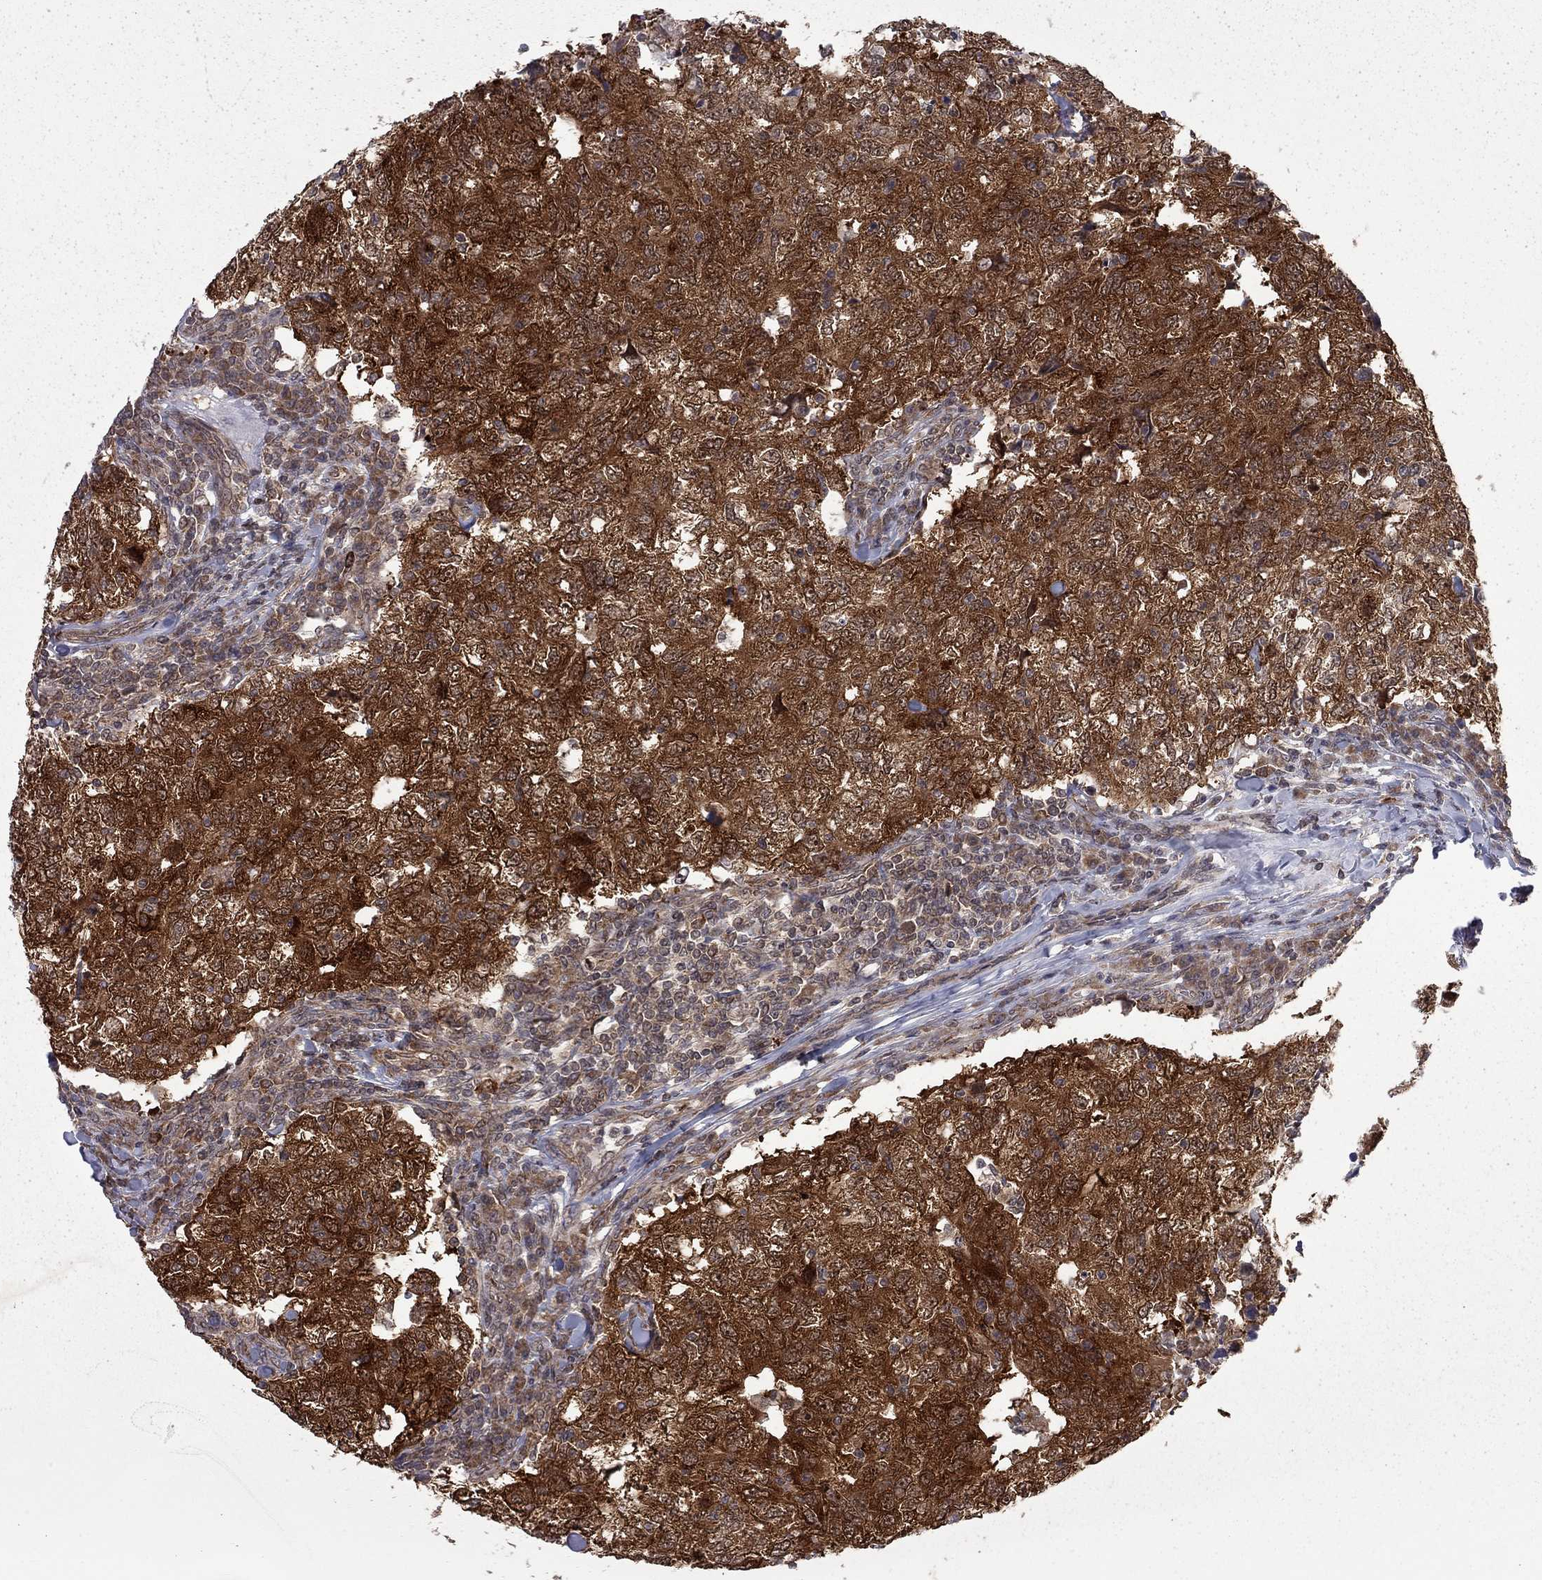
{"staining": {"intensity": "strong", "quantity": ">75%", "location": "cytoplasmic/membranous"}, "tissue": "breast cancer", "cell_type": "Tumor cells", "image_type": "cancer", "snomed": [{"axis": "morphology", "description": "Duct carcinoma"}, {"axis": "topography", "description": "Breast"}], "caption": "Brown immunohistochemical staining in breast cancer reveals strong cytoplasmic/membranous expression in about >75% of tumor cells. Nuclei are stained in blue.", "gene": "NAA50", "patient": {"sex": "female", "age": 30}}